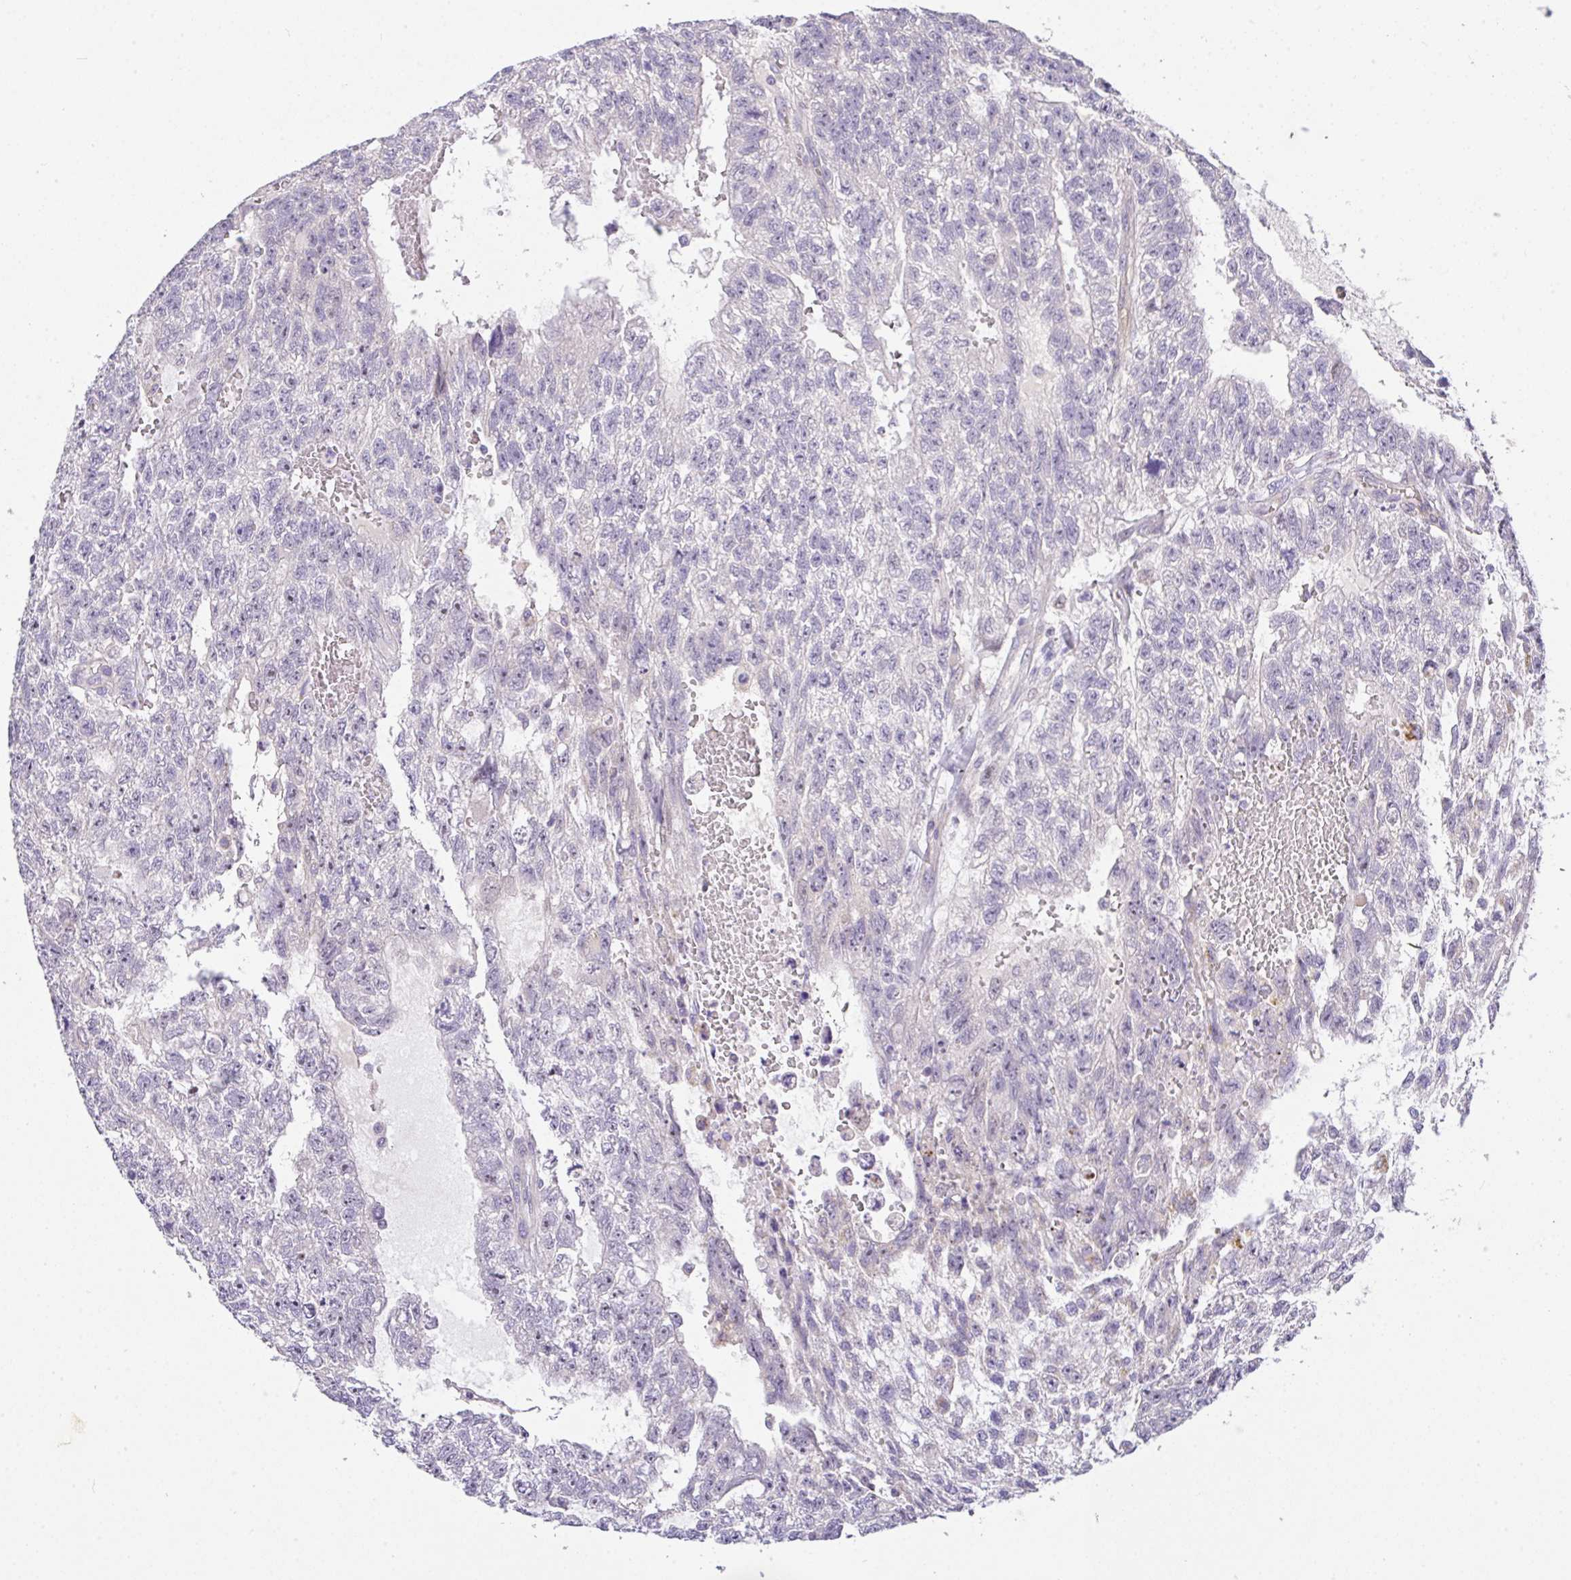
{"staining": {"intensity": "negative", "quantity": "none", "location": "none"}, "tissue": "testis cancer", "cell_type": "Tumor cells", "image_type": "cancer", "snomed": [{"axis": "morphology", "description": "Carcinoma, Embryonal, NOS"}, {"axis": "topography", "description": "Testis"}], "caption": "The histopathology image reveals no significant expression in tumor cells of embryonal carcinoma (testis).", "gene": "EPN3", "patient": {"sex": "male", "age": 26}}